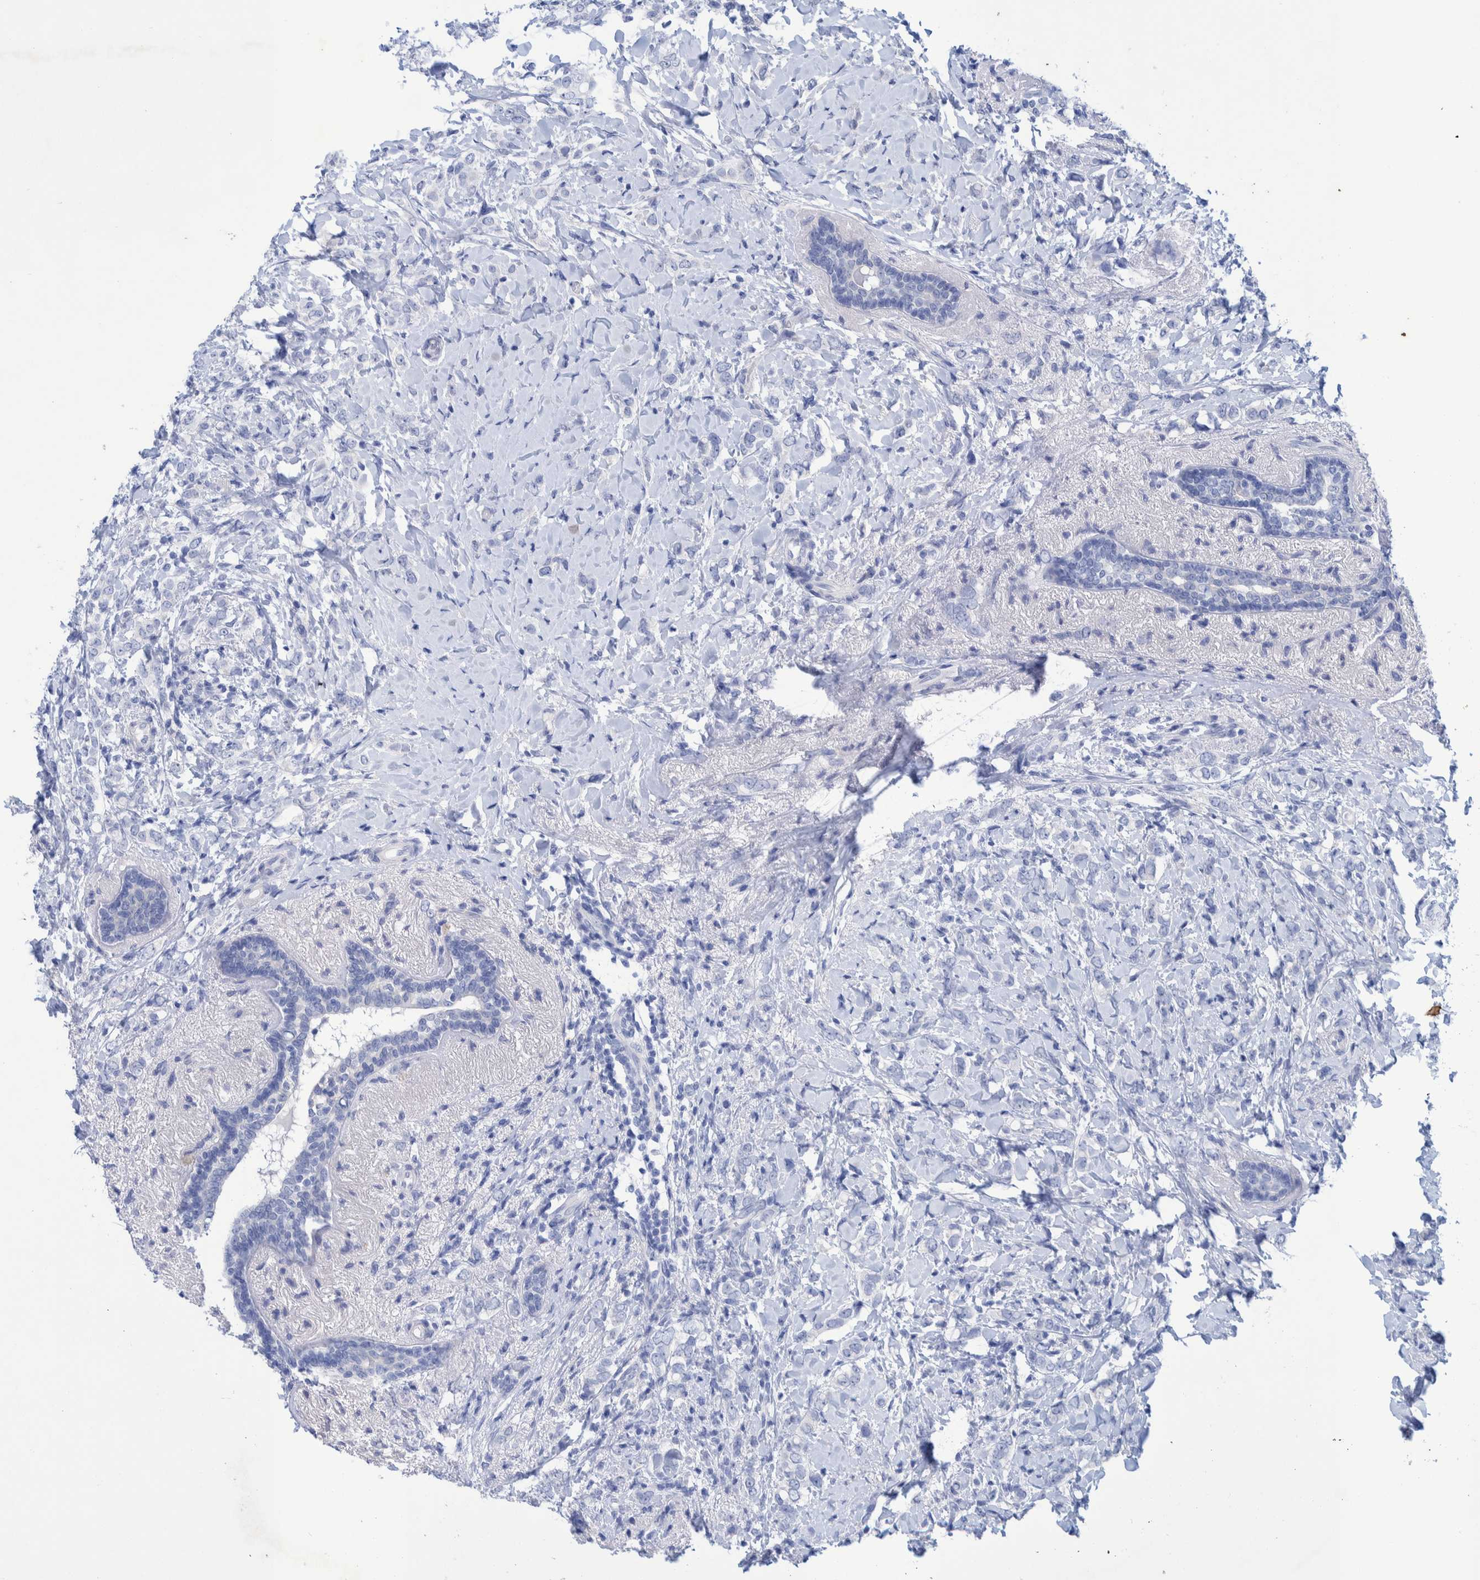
{"staining": {"intensity": "negative", "quantity": "none", "location": "none"}, "tissue": "breast cancer", "cell_type": "Tumor cells", "image_type": "cancer", "snomed": [{"axis": "morphology", "description": "Normal tissue, NOS"}, {"axis": "morphology", "description": "Lobular carcinoma"}, {"axis": "topography", "description": "Breast"}], "caption": "Immunohistochemistry (IHC) histopathology image of breast cancer stained for a protein (brown), which displays no expression in tumor cells.", "gene": "PERP", "patient": {"sex": "female", "age": 47}}